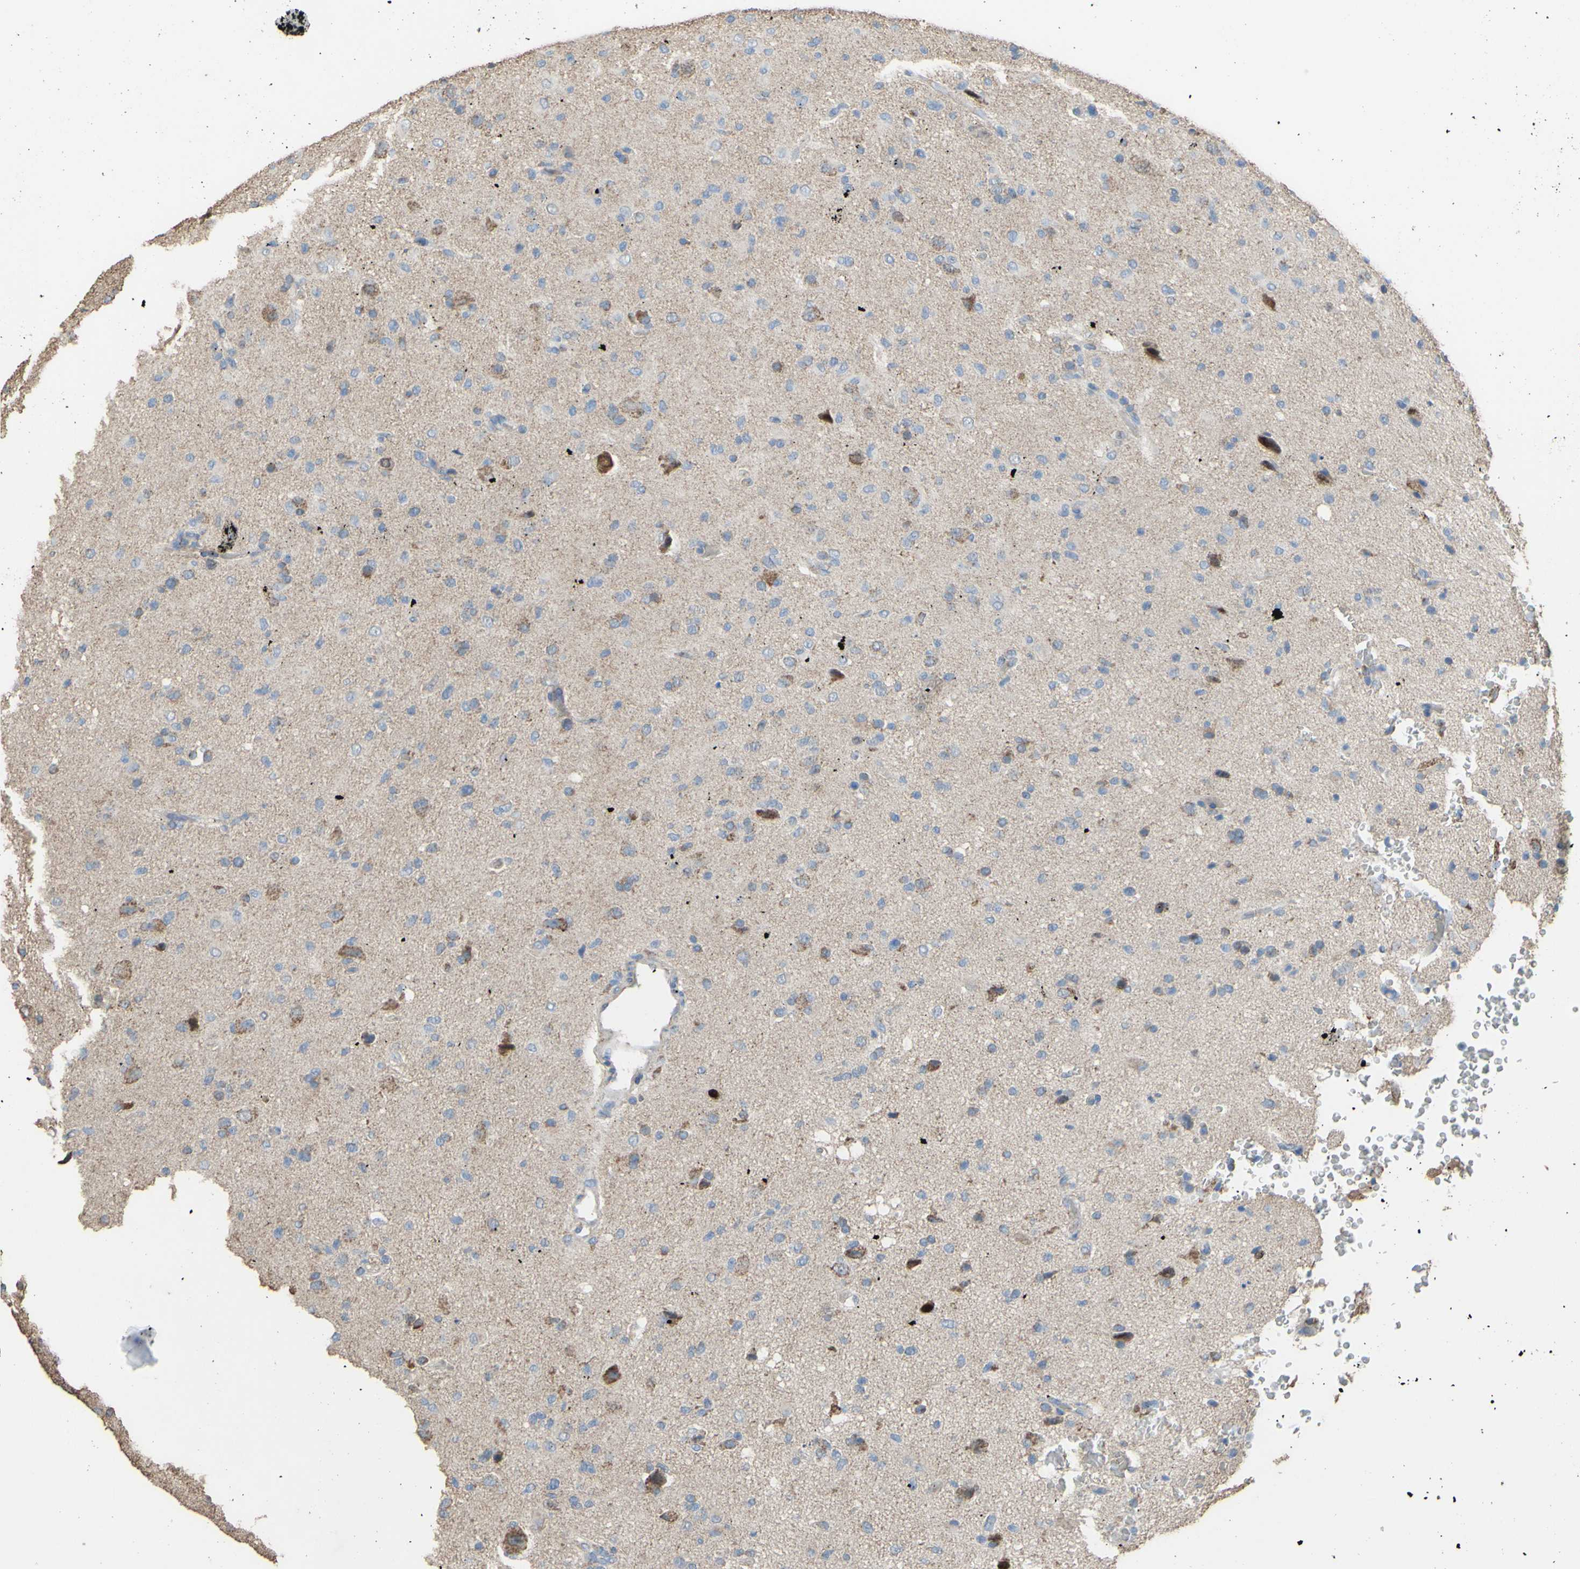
{"staining": {"intensity": "weak", "quantity": "25%-75%", "location": "cytoplasmic/membranous"}, "tissue": "glioma", "cell_type": "Tumor cells", "image_type": "cancer", "snomed": [{"axis": "morphology", "description": "Glioma, malignant, High grade"}, {"axis": "topography", "description": "Brain"}], "caption": "High-grade glioma (malignant) stained with a protein marker shows weak staining in tumor cells.", "gene": "CMKLR2", "patient": {"sex": "male", "age": 71}}